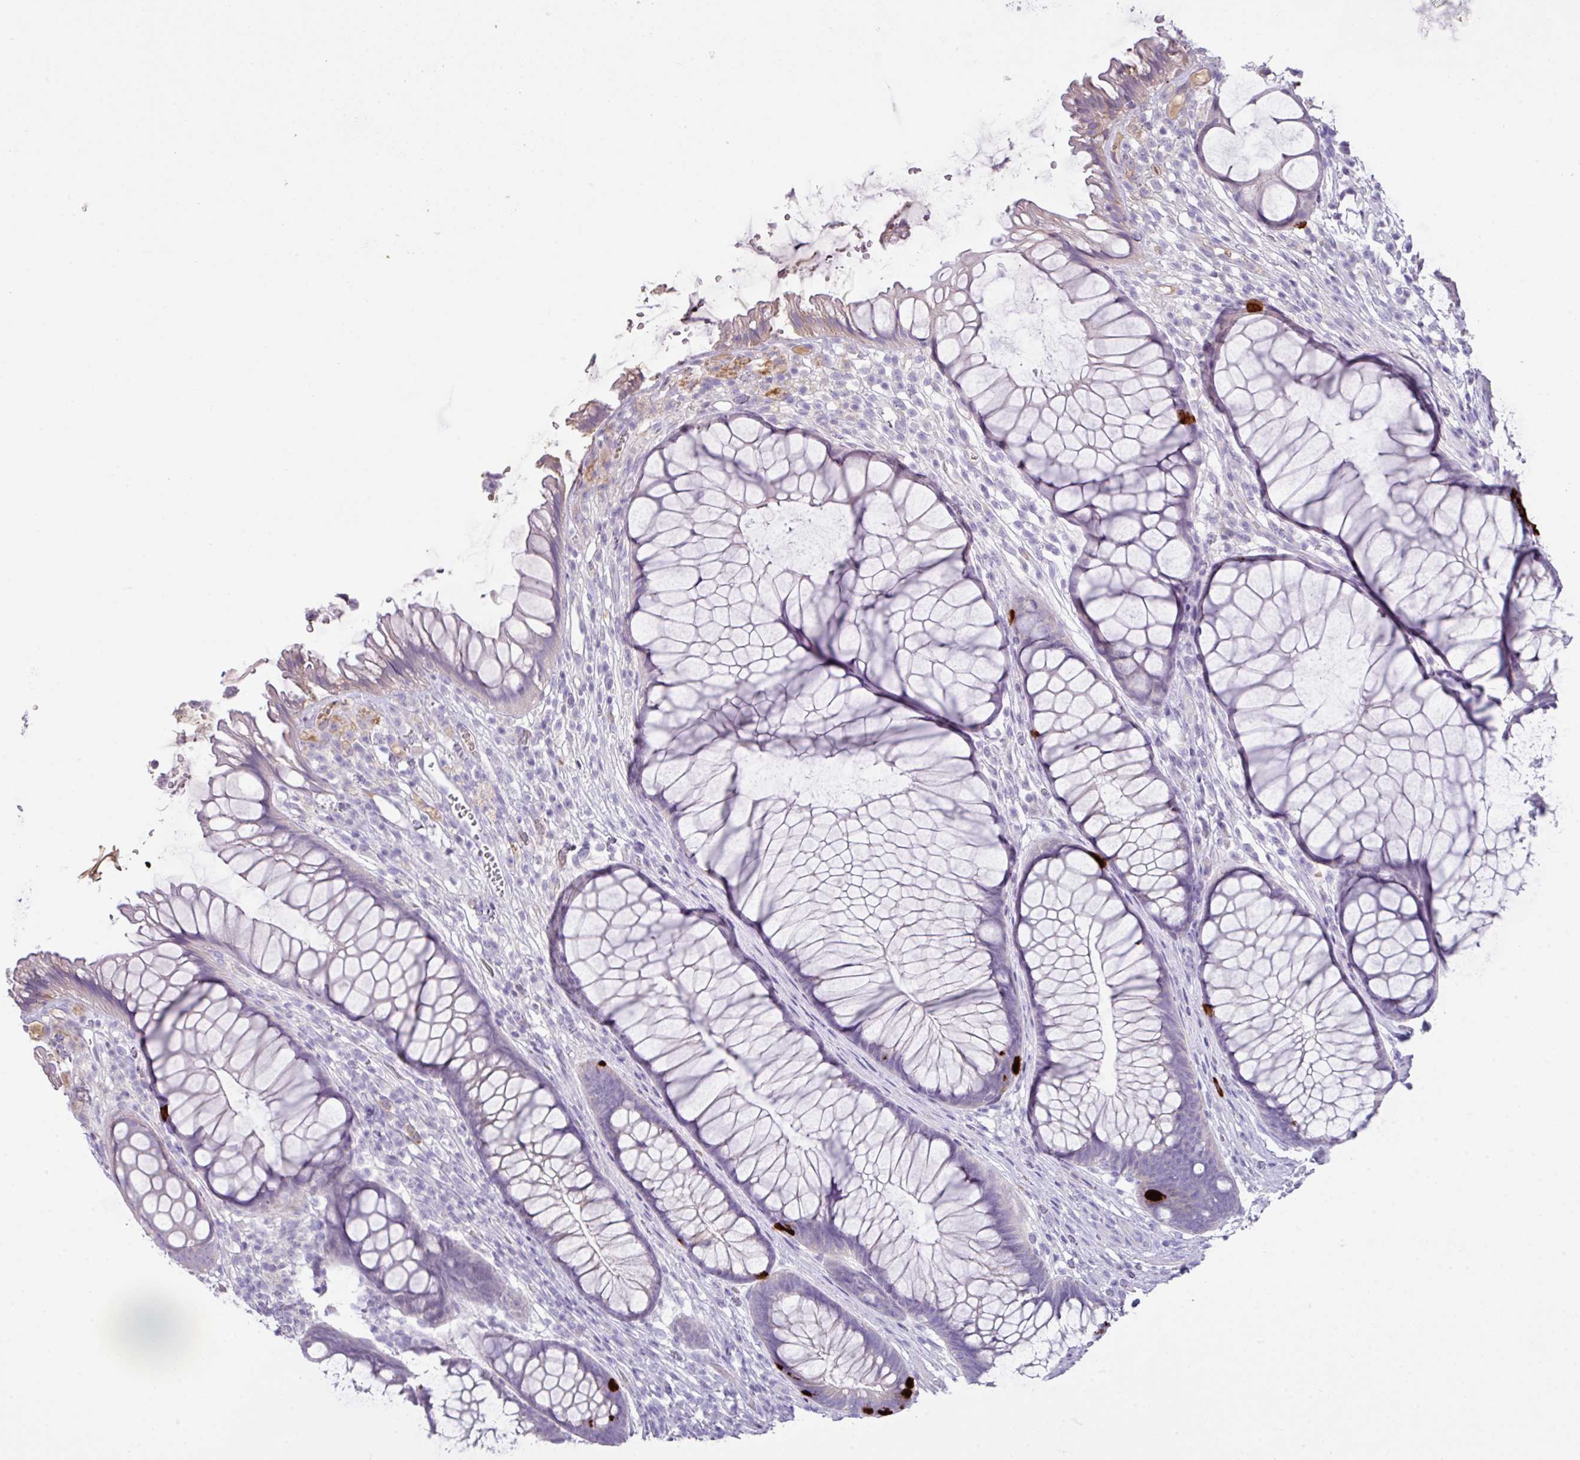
{"staining": {"intensity": "strong", "quantity": "<25%", "location": "cytoplasmic/membranous"}, "tissue": "rectum", "cell_type": "Glandular cells", "image_type": "normal", "snomed": [{"axis": "morphology", "description": "Normal tissue, NOS"}, {"axis": "topography", "description": "Smooth muscle"}, {"axis": "topography", "description": "Rectum"}], "caption": "Strong cytoplasmic/membranous staining is appreciated in about <25% of glandular cells in normal rectum. Nuclei are stained in blue.", "gene": "OR6C6", "patient": {"sex": "male", "age": 53}}